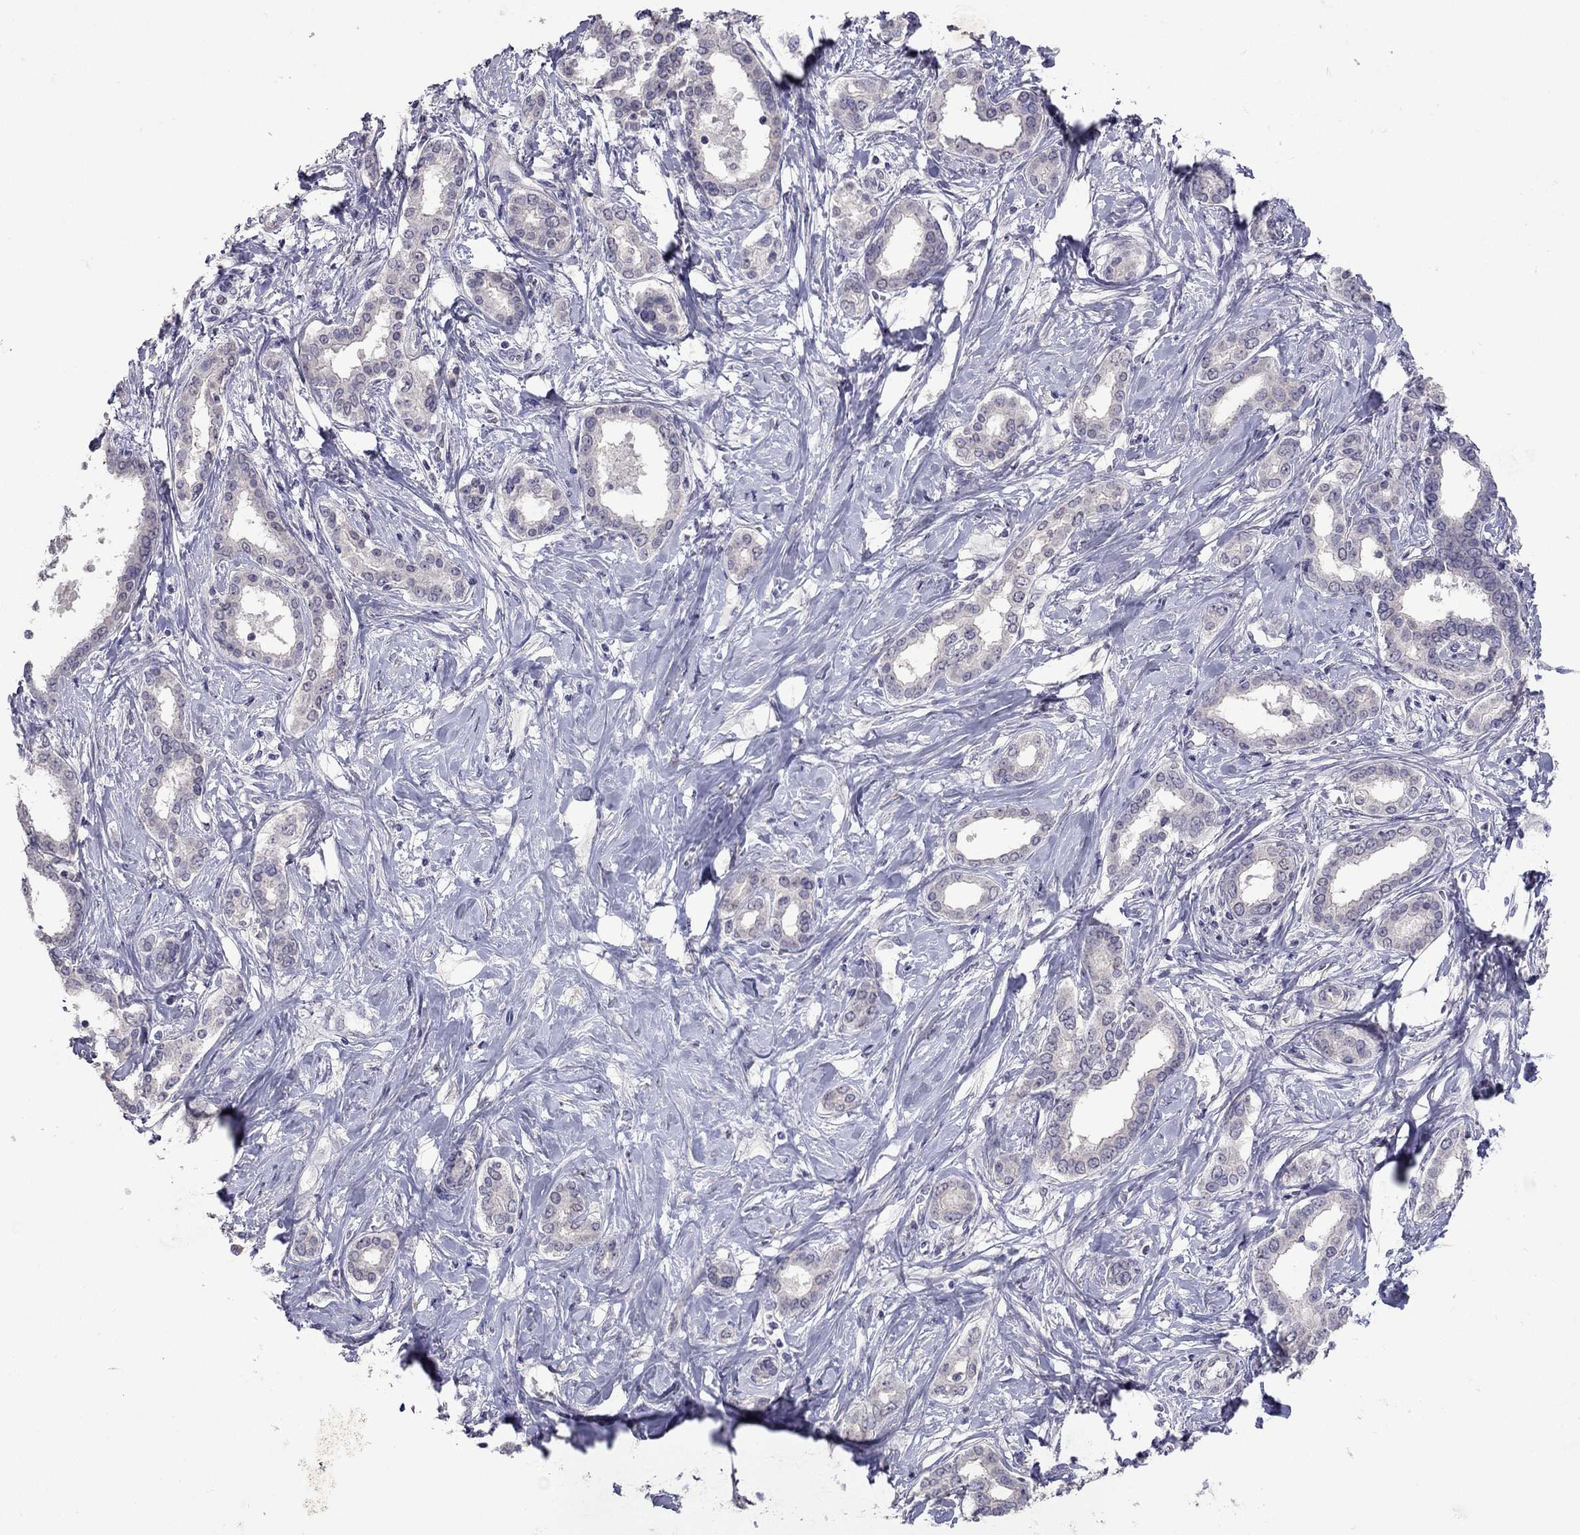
{"staining": {"intensity": "negative", "quantity": "none", "location": "none"}, "tissue": "liver cancer", "cell_type": "Tumor cells", "image_type": "cancer", "snomed": [{"axis": "morphology", "description": "Cholangiocarcinoma"}, {"axis": "topography", "description": "Liver"}], "caption": "Cholangiocarcinoma (liver) was stained to show a protein in brown. There is no significant staining in tumor cells. (Stains: DAB (3,3'-diaminobenzidine) IHC with hematoxylin counter stain, Microscopy: brightfield microscopy at high magnification).", "gene": "FST", "patient": {"sex": "female", "age": 47}}